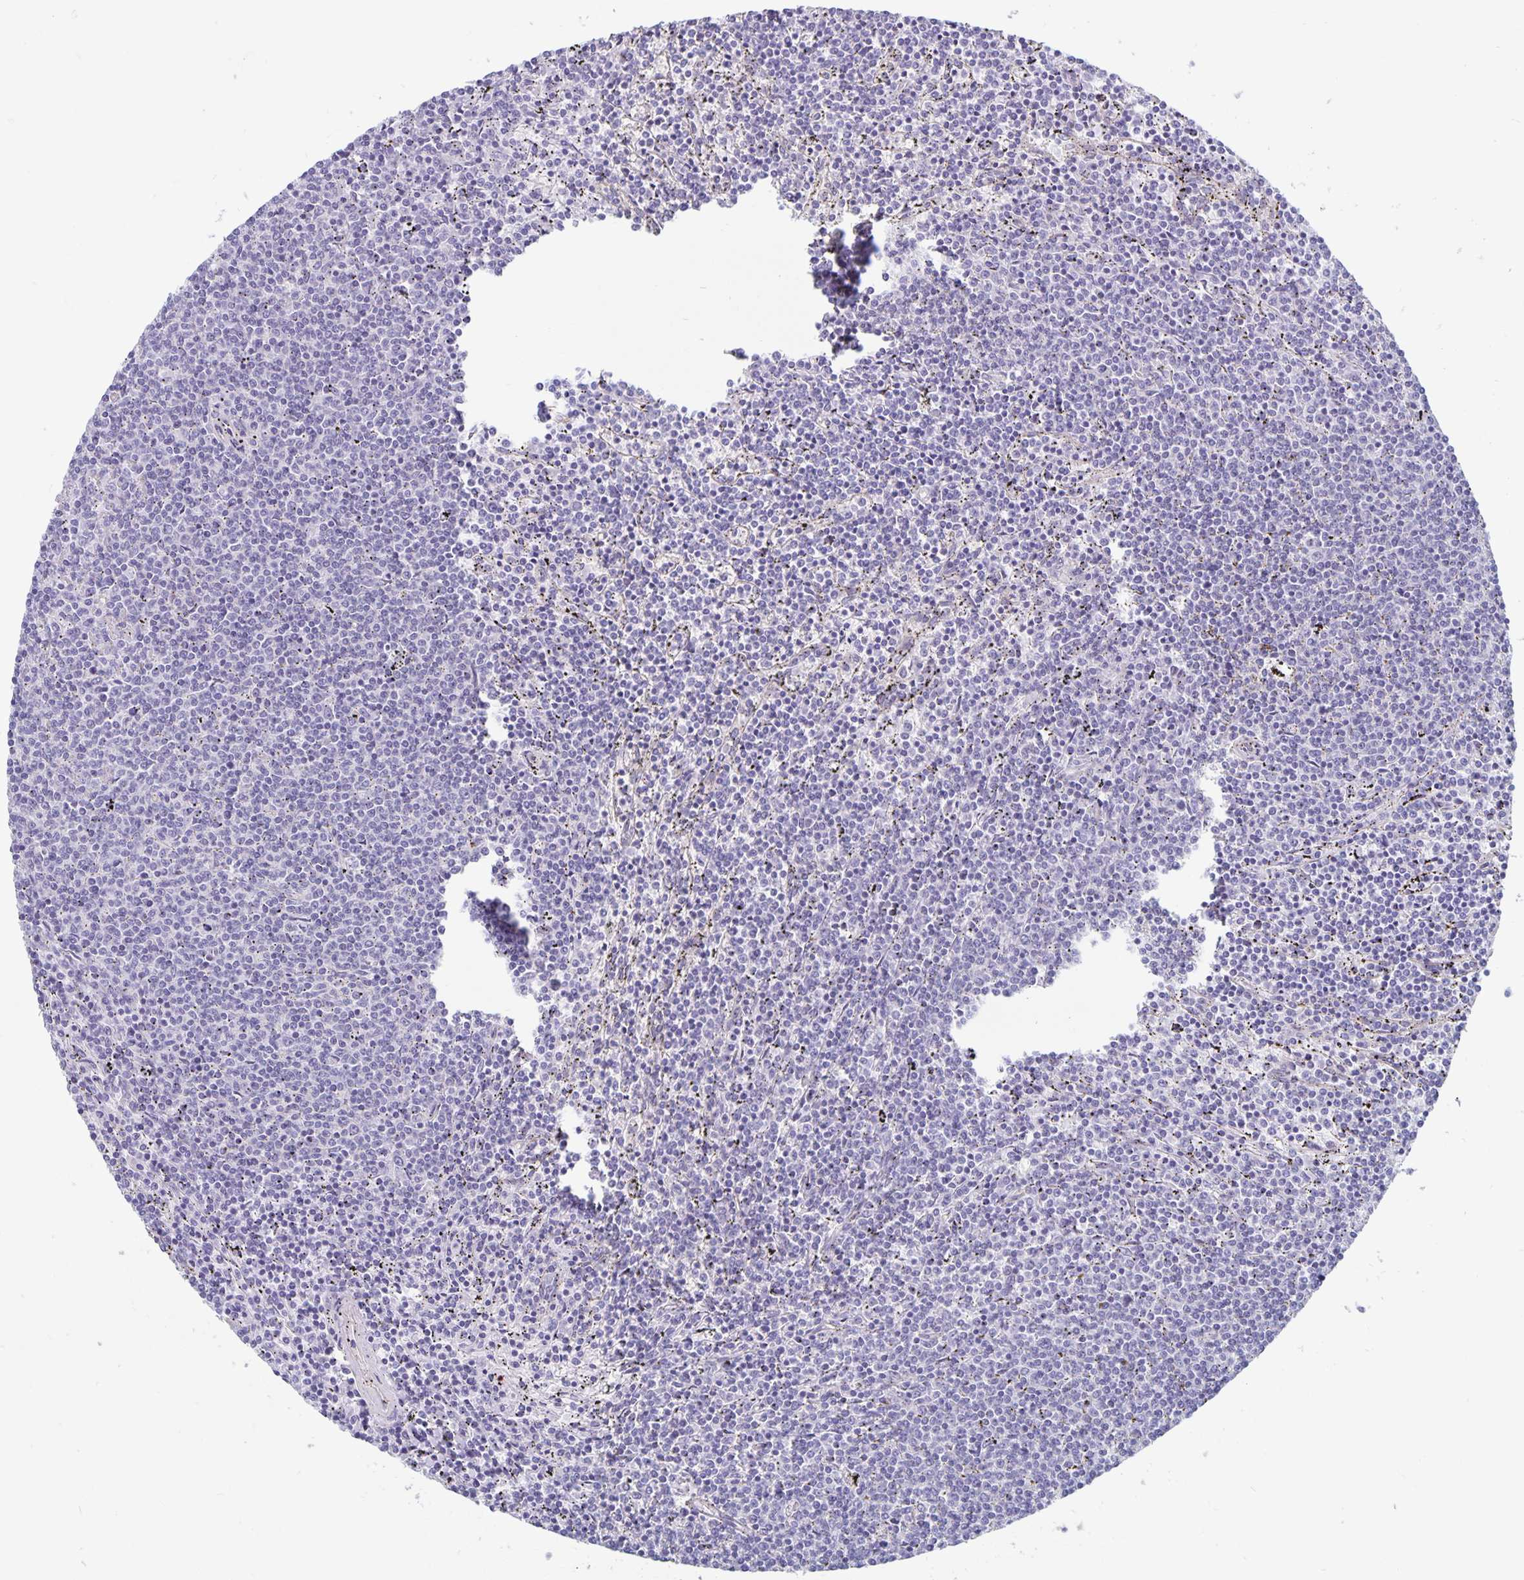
{"staining": {"intensity": "negative", "quantity": "none", "location": "none"}, "tissue": "lymphoma", "cell_type": "Tumor cells", "image_type": "cancer", "snomed": [{"axis": "morphology", "description": "Malignant lymphoma, non-Hodgkin's type, Low grade"}, {"axis": "topography", "description": "Spleen"}], "caption": "Immunohistochemical staining of human lymphoma exhibits no significant expression in tumor cells. The staining is performed using DAB brown chromogen with nuclei counter-stained in using hematoxylin.", "gene": "PLCB3", "patient": {"sex": "female", "age": 50}}